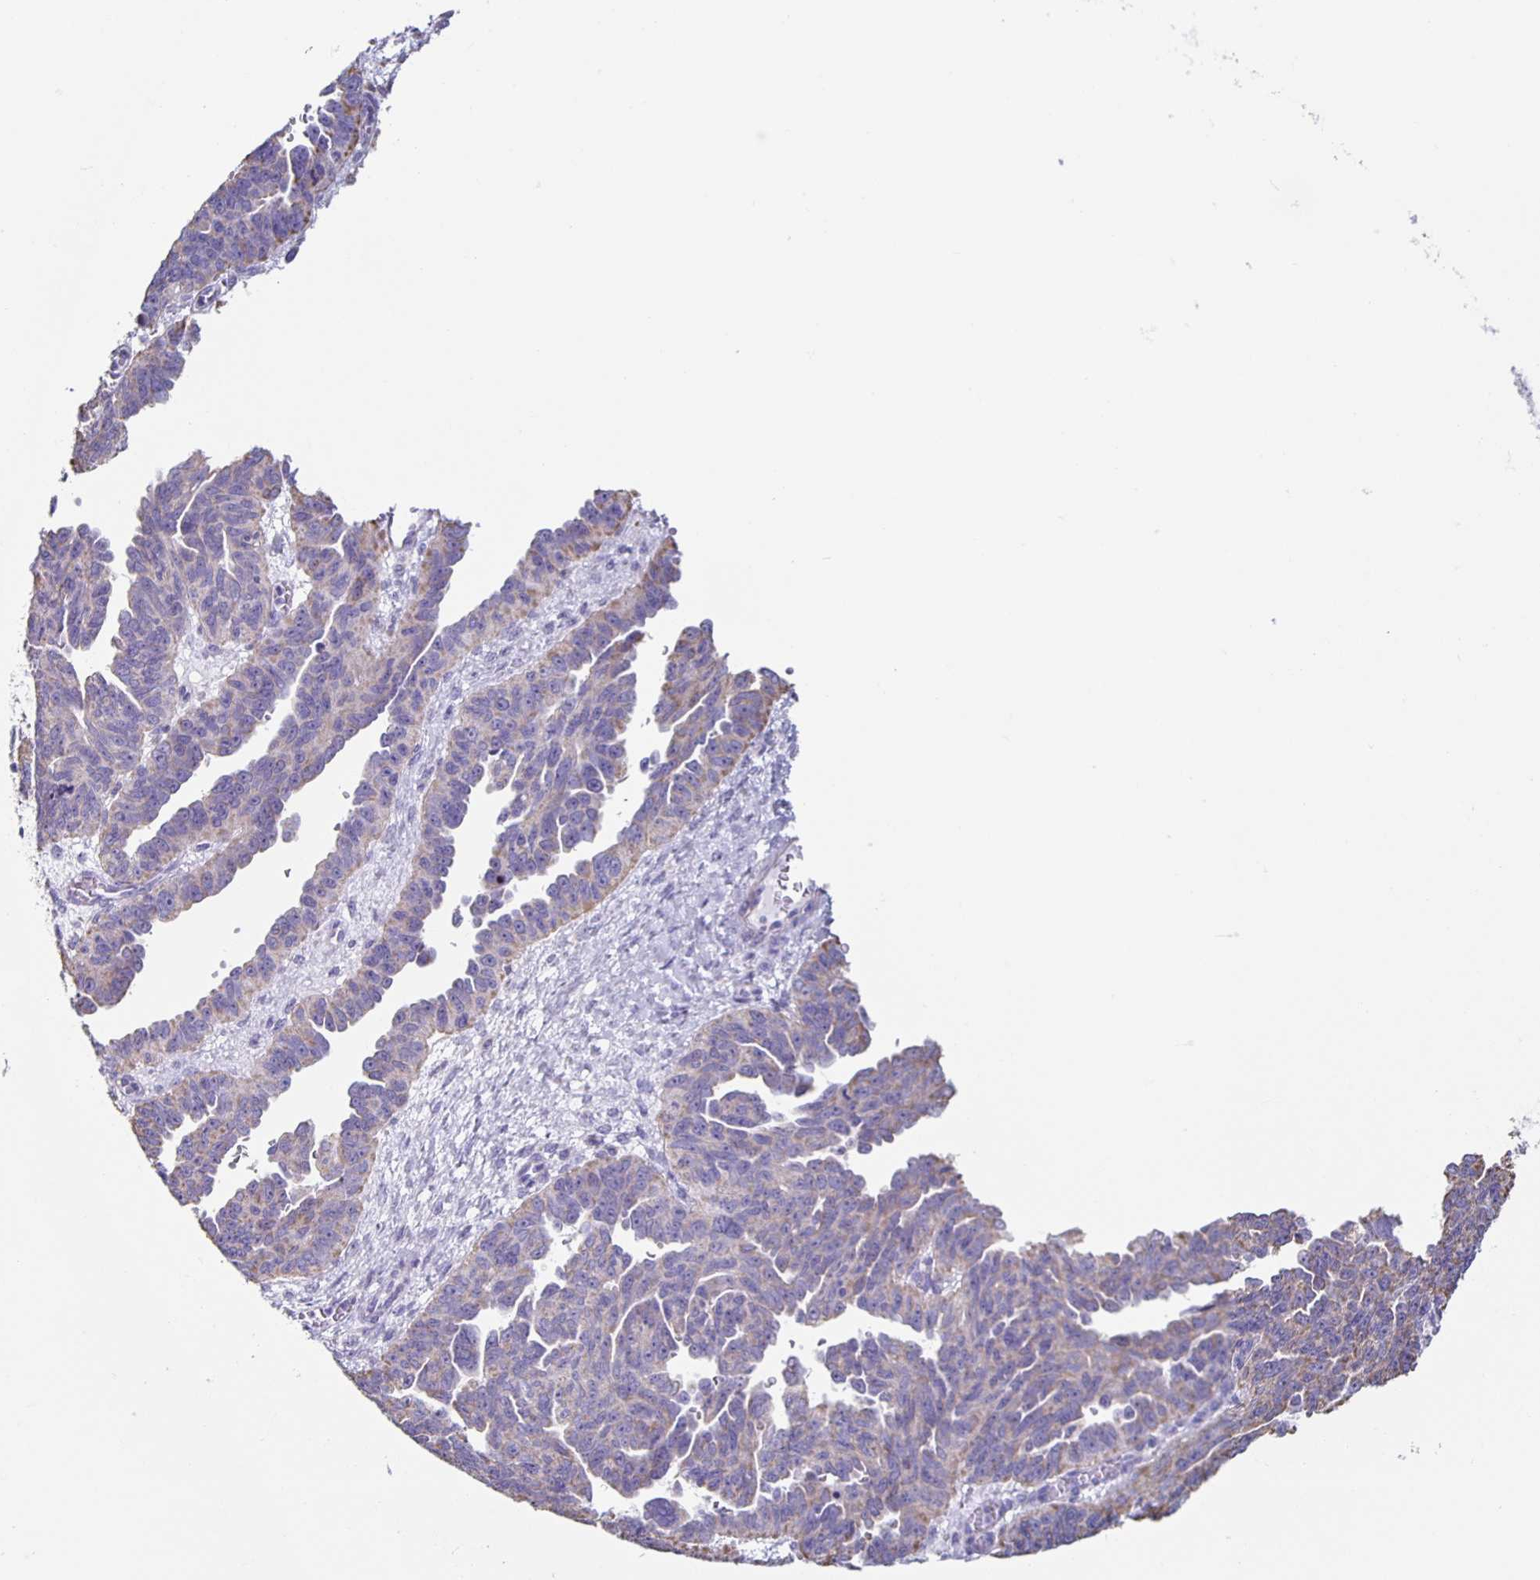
{"staining": {"intensity": "weak", "quantity": "25%-75%", "location": "cytoplasmic/membranous"}, "tissue": "ovarian cancer", "cell_type": "Tumor cells", "image_type": "cancer", "snomed": [{"axis": "morphology", "description": "Cystadenocarcinoma, serous, NOS"}, {"axis": "topography", "description": "Ovary"}], "caption": "Approximately 25%-75% of tumor cells in ovarian serous cystadenocarcinoma exhibit weak cytoplasmic/membranous protein staining as visualized by brown immunohistochemical staining.", "gene": "TPPP", "patient": {"sex": "female", "age": 64}}